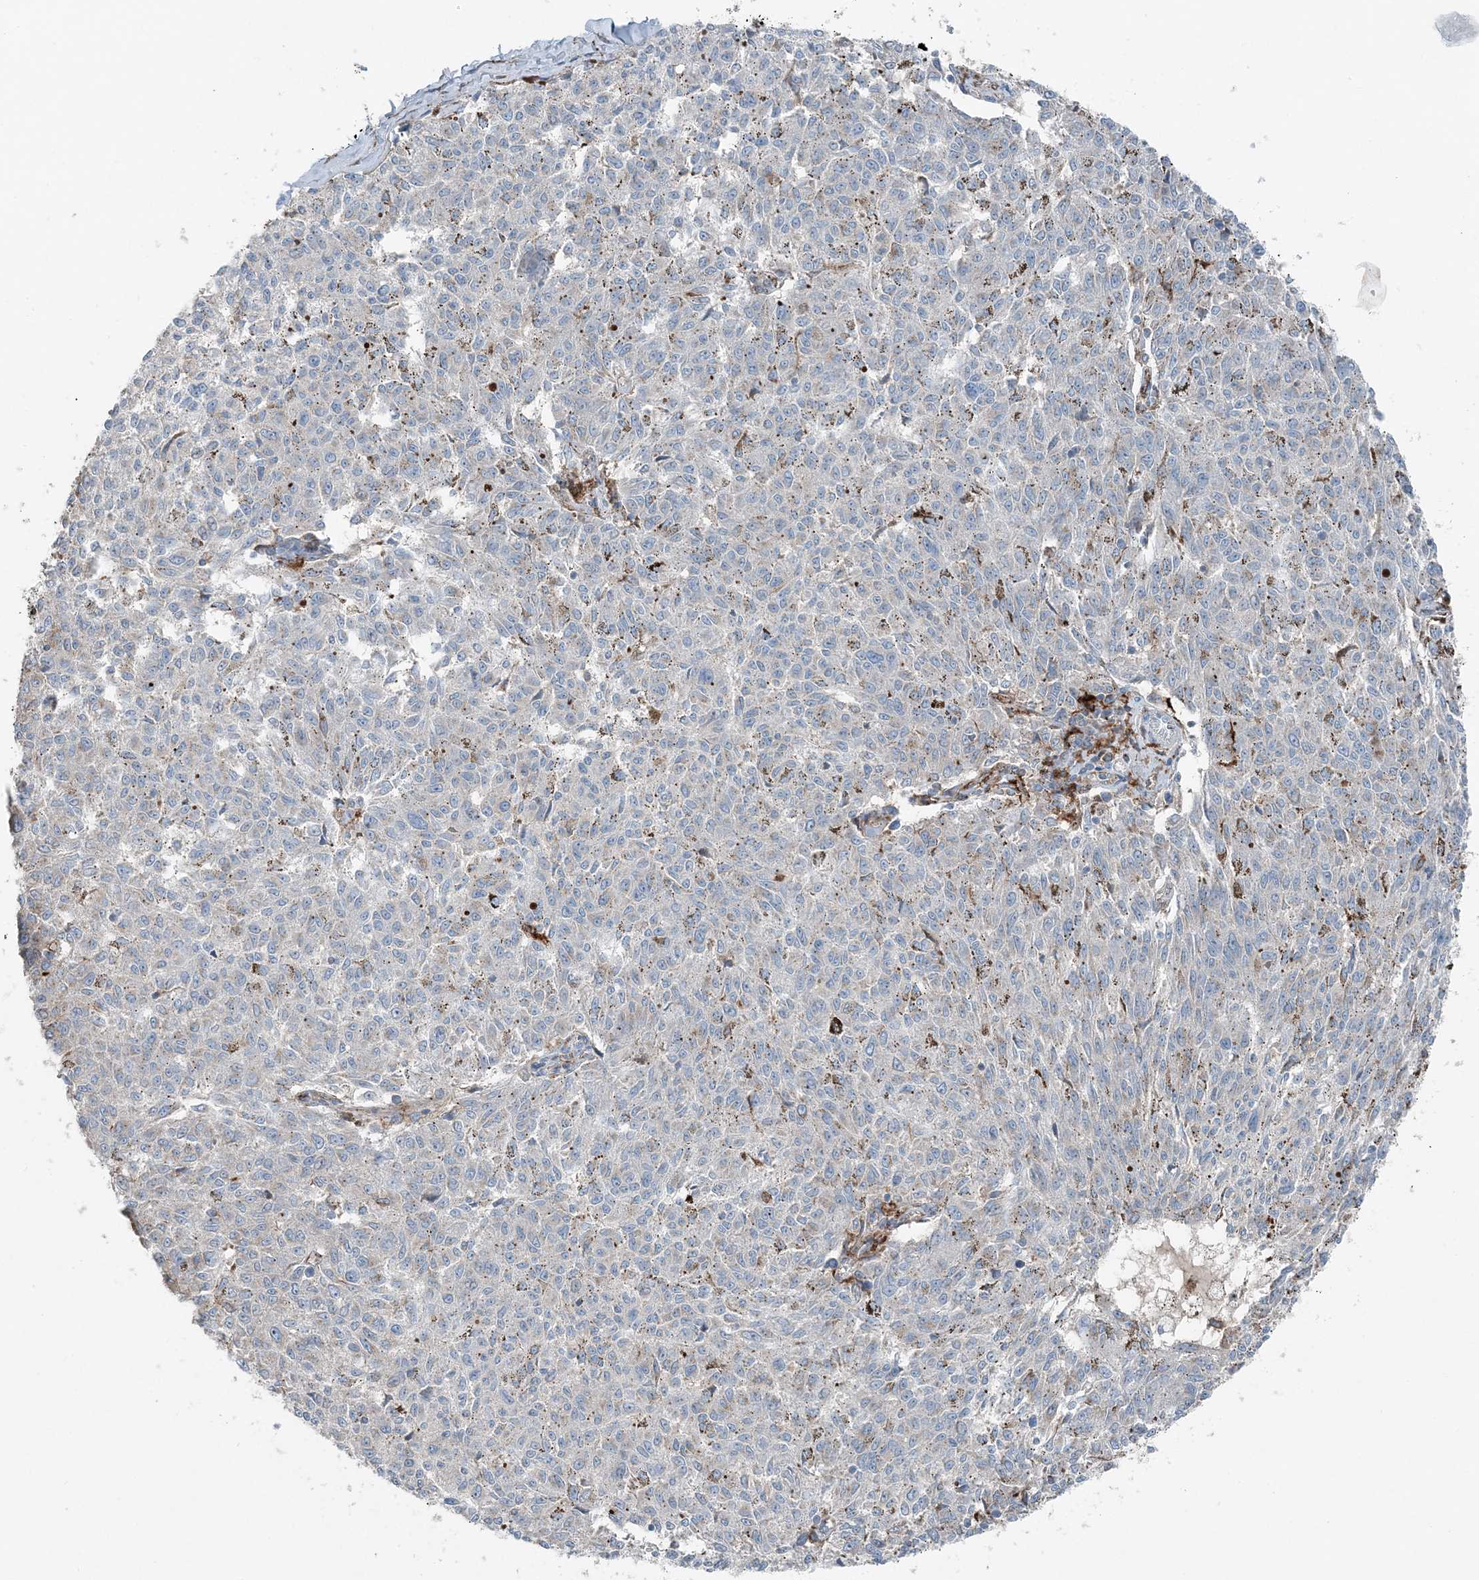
{"staining": {"intensity": "negative", "quantity": "none", "location": "none"}, "tissue": "melanoma", "cell_type": "Tumor cells", "image_type": "cancer", "snomed": [{"axis": "morphology", "description": "Malignant melanoma, NOS"}, {"axis": "topography", "description": "Skin"}], "caption": "Immunohistochemistry (IHC) photomicrograph of malignant melanoma stained for a protein (brown), which displays no positivity in tumor cells.", "gene": "KY", "patient": {"sex": "female", "age": 72}}